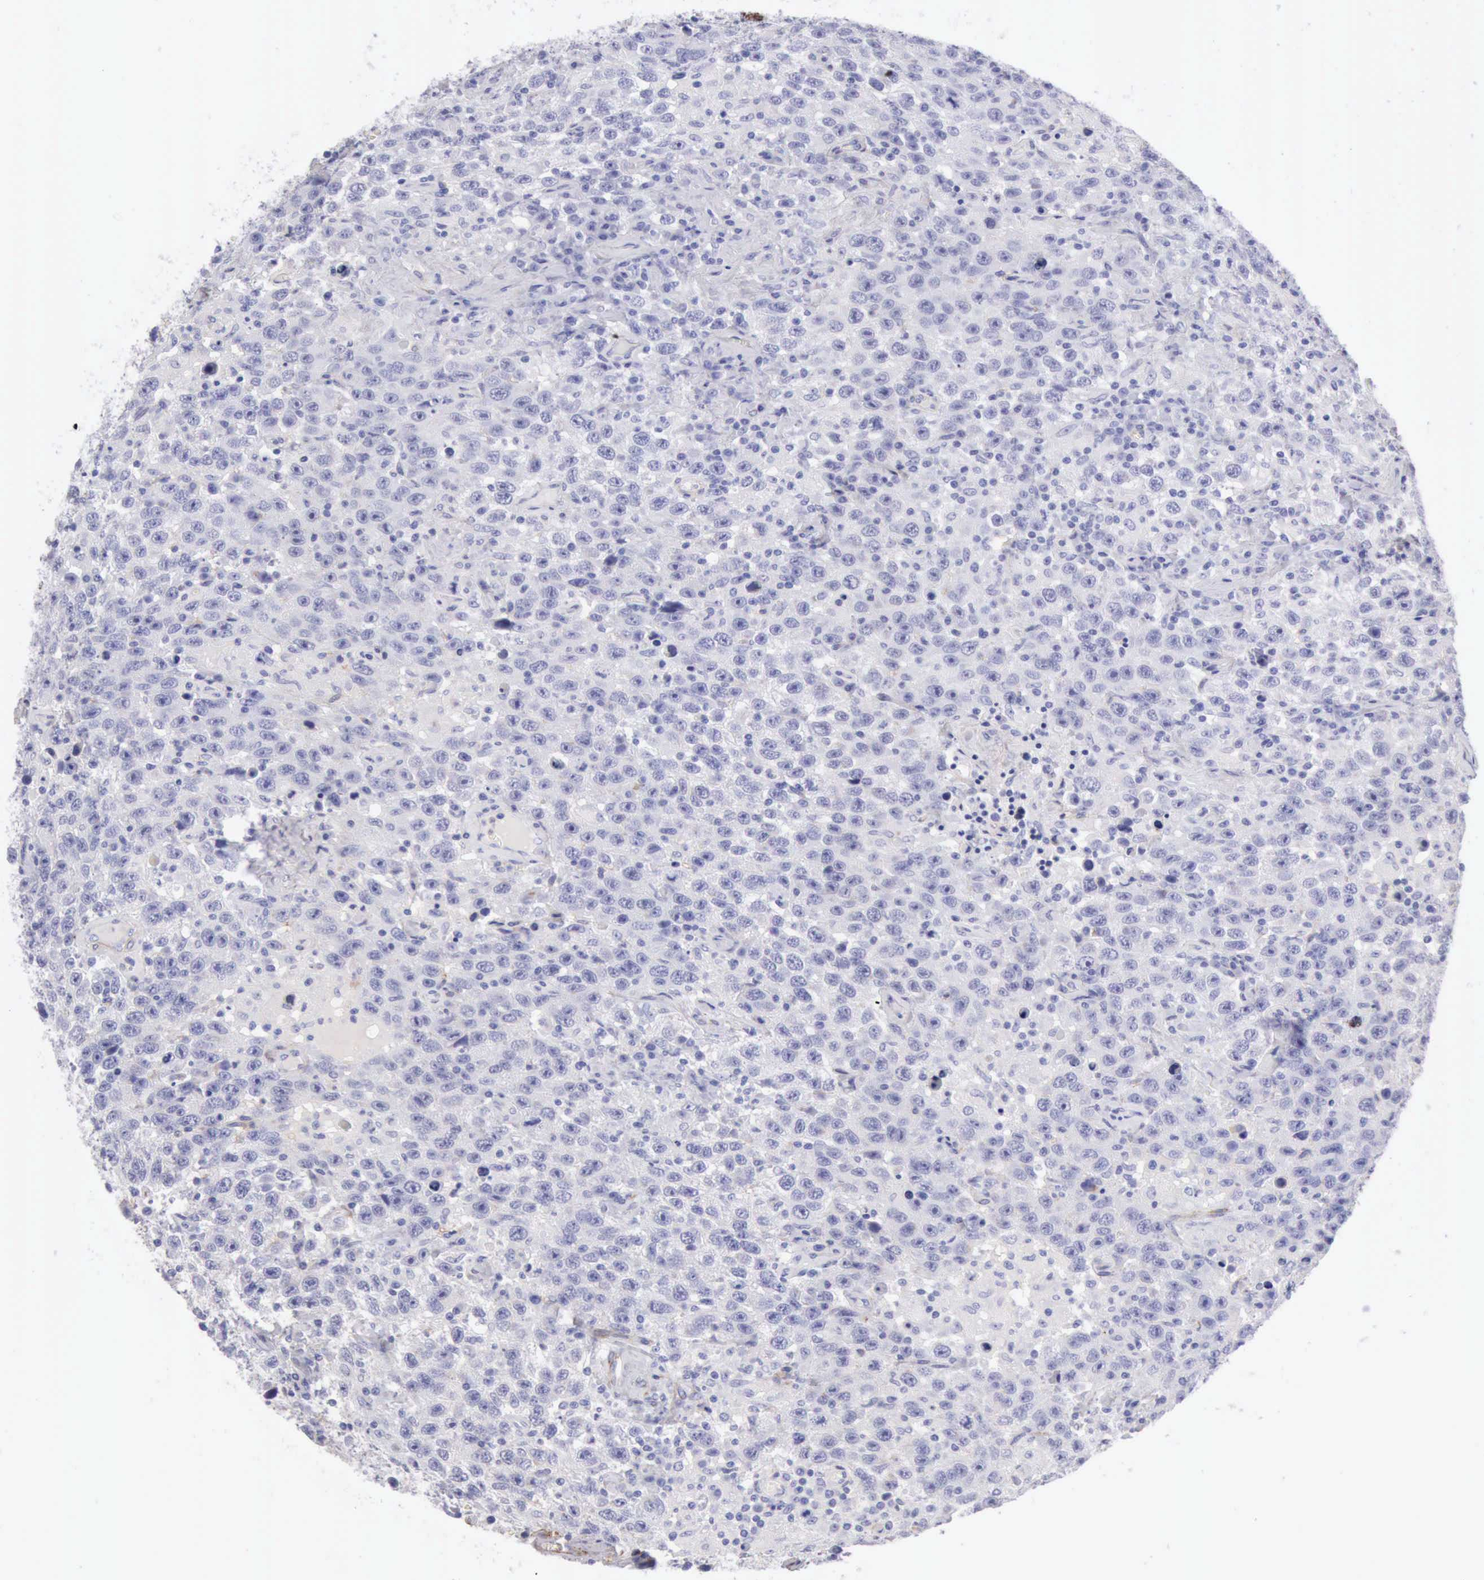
{"staining": {"intensity": "negative", "quantity": "none", "location": "none"}, "tissue": "testis cancer", "cell_type": "Tumor cells", "image_type": "cancer", "snomed": [{"axis": "morphology", "description": "Seminoma, NOS"}, {"axis": "topography", "description": "Testis"}], "caption": "IHC micrograph of testis cancer stained for a protein (brown), which displays no staining in tumor cells.", "gene": "AOC3", "patient": {"sex": "male", "age": 41}}